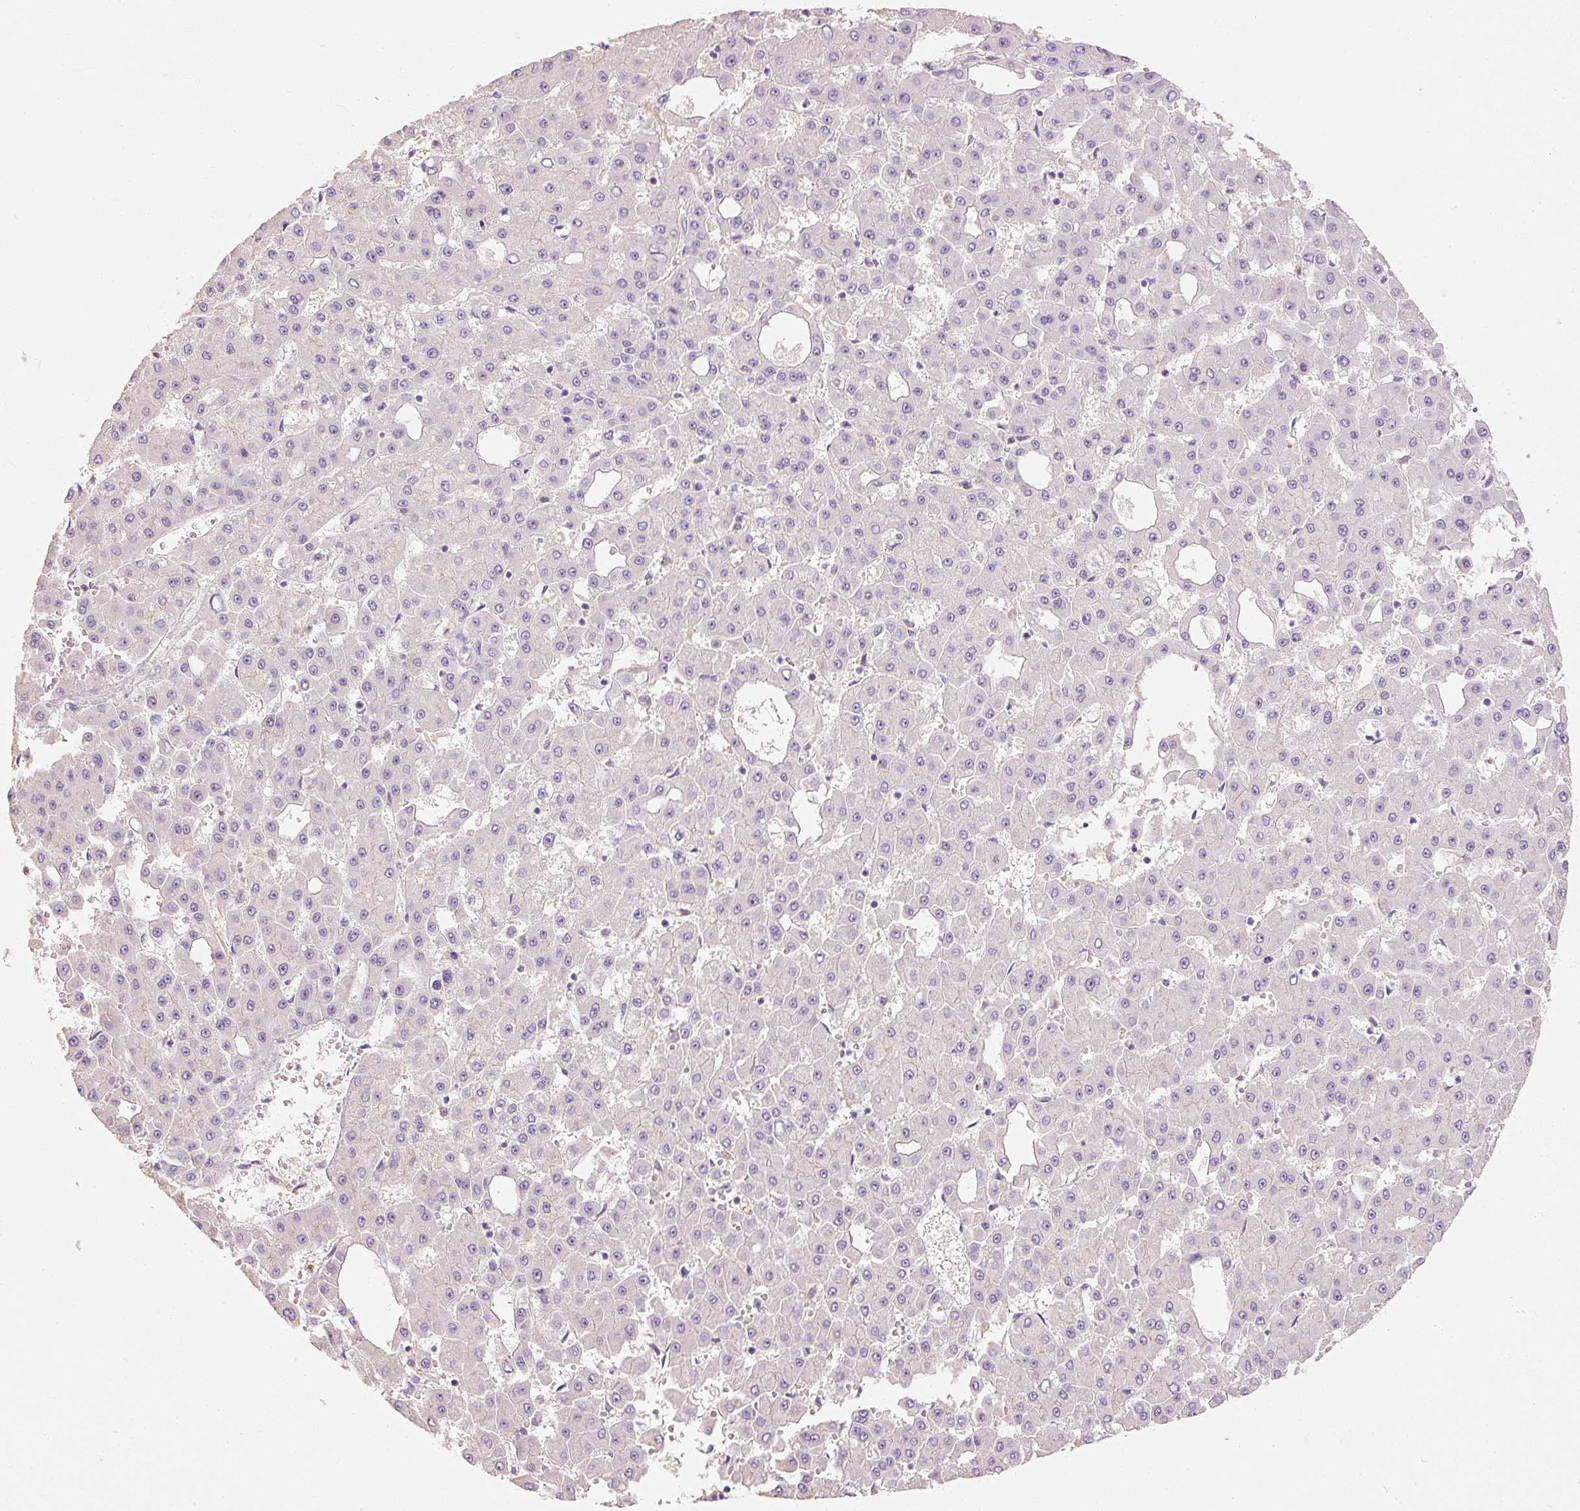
{"staining": {"intensity": "negative", "quantity": "none", "location": "none"}, "tissue": "liver cancer", "cell_type": "Tumor cells", "image_type": "cancer", "snomed": [{"axis": "morphology", "description": "Carcinoma, Hepatocellular, NOS"}, {"axis": "topography", "description": "Liver"}], "caption": "Immunohistochemical staining of human liver cancer demonstrates no significant staining in tumor cells.", "gene": "NFE2L3", "patient": {"sex": "male", "age": 47}}